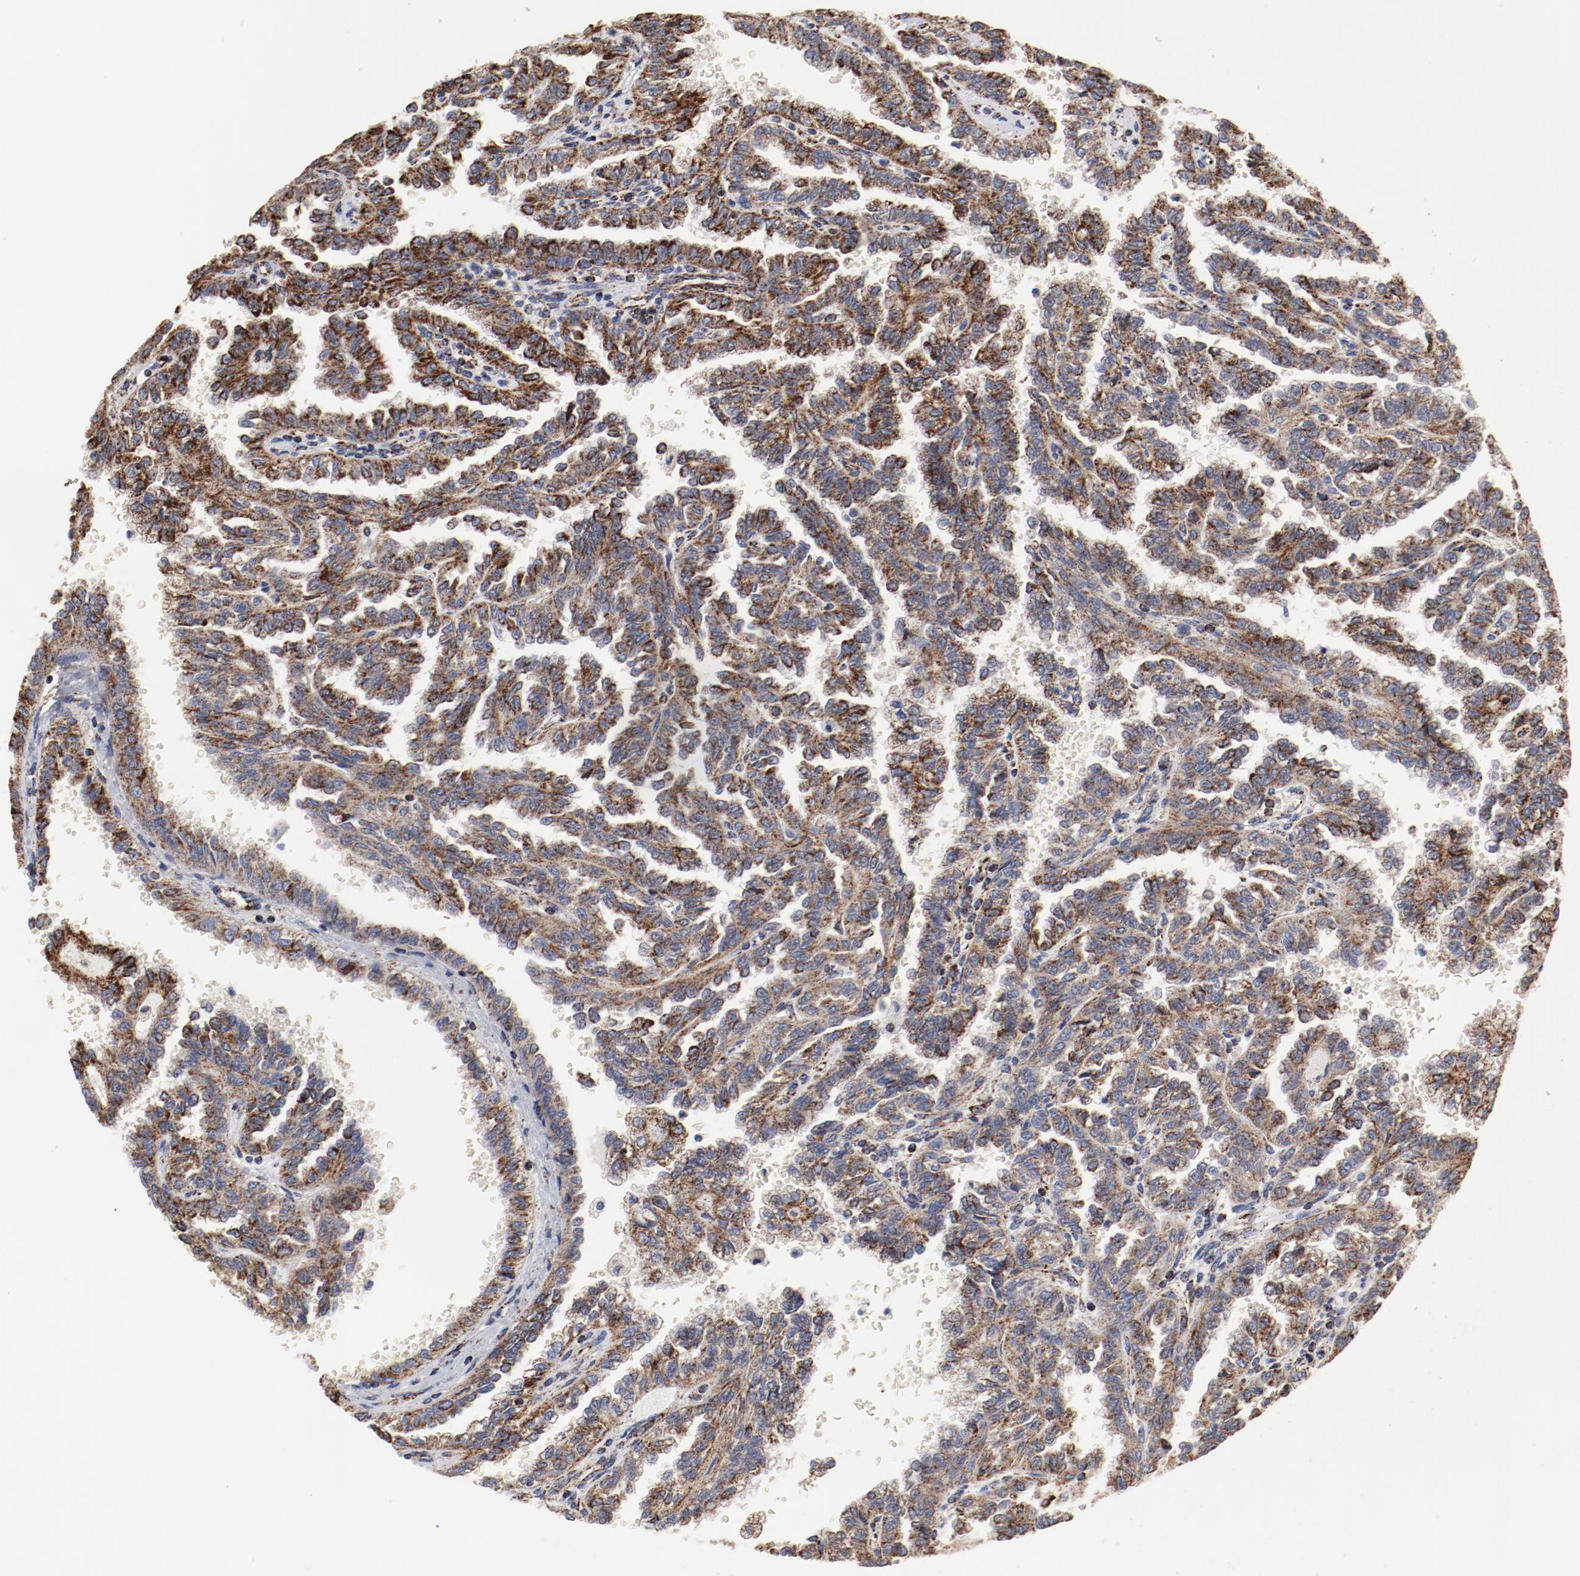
{"staining": {"intensity": "moderate", "quantity": ">75%", "location": "cytoplasmic/membranous"}, "tissue": "renal cancer", "cell_type": "Tumor cells", "image_type": "cancer", "snomed": [{"axis": "morphology", "description": "Inflammation, NOS"}, {"axis": "morphology", "description": "Adenocarcinoma, NOS"}, {"axis": "topography", "description": "Kidney"}], "caption": "Protein expression analysis of renal cancer reveals moderate cytoplasmic/membranous expression in about >75% of tumor cells. (DAB (3,3'-diaminobenzidine) = brown stain, brightfield microscopy at high magnification).", "gene": "NDUFV2", "patient": {"sex": "male", "age": 68}}